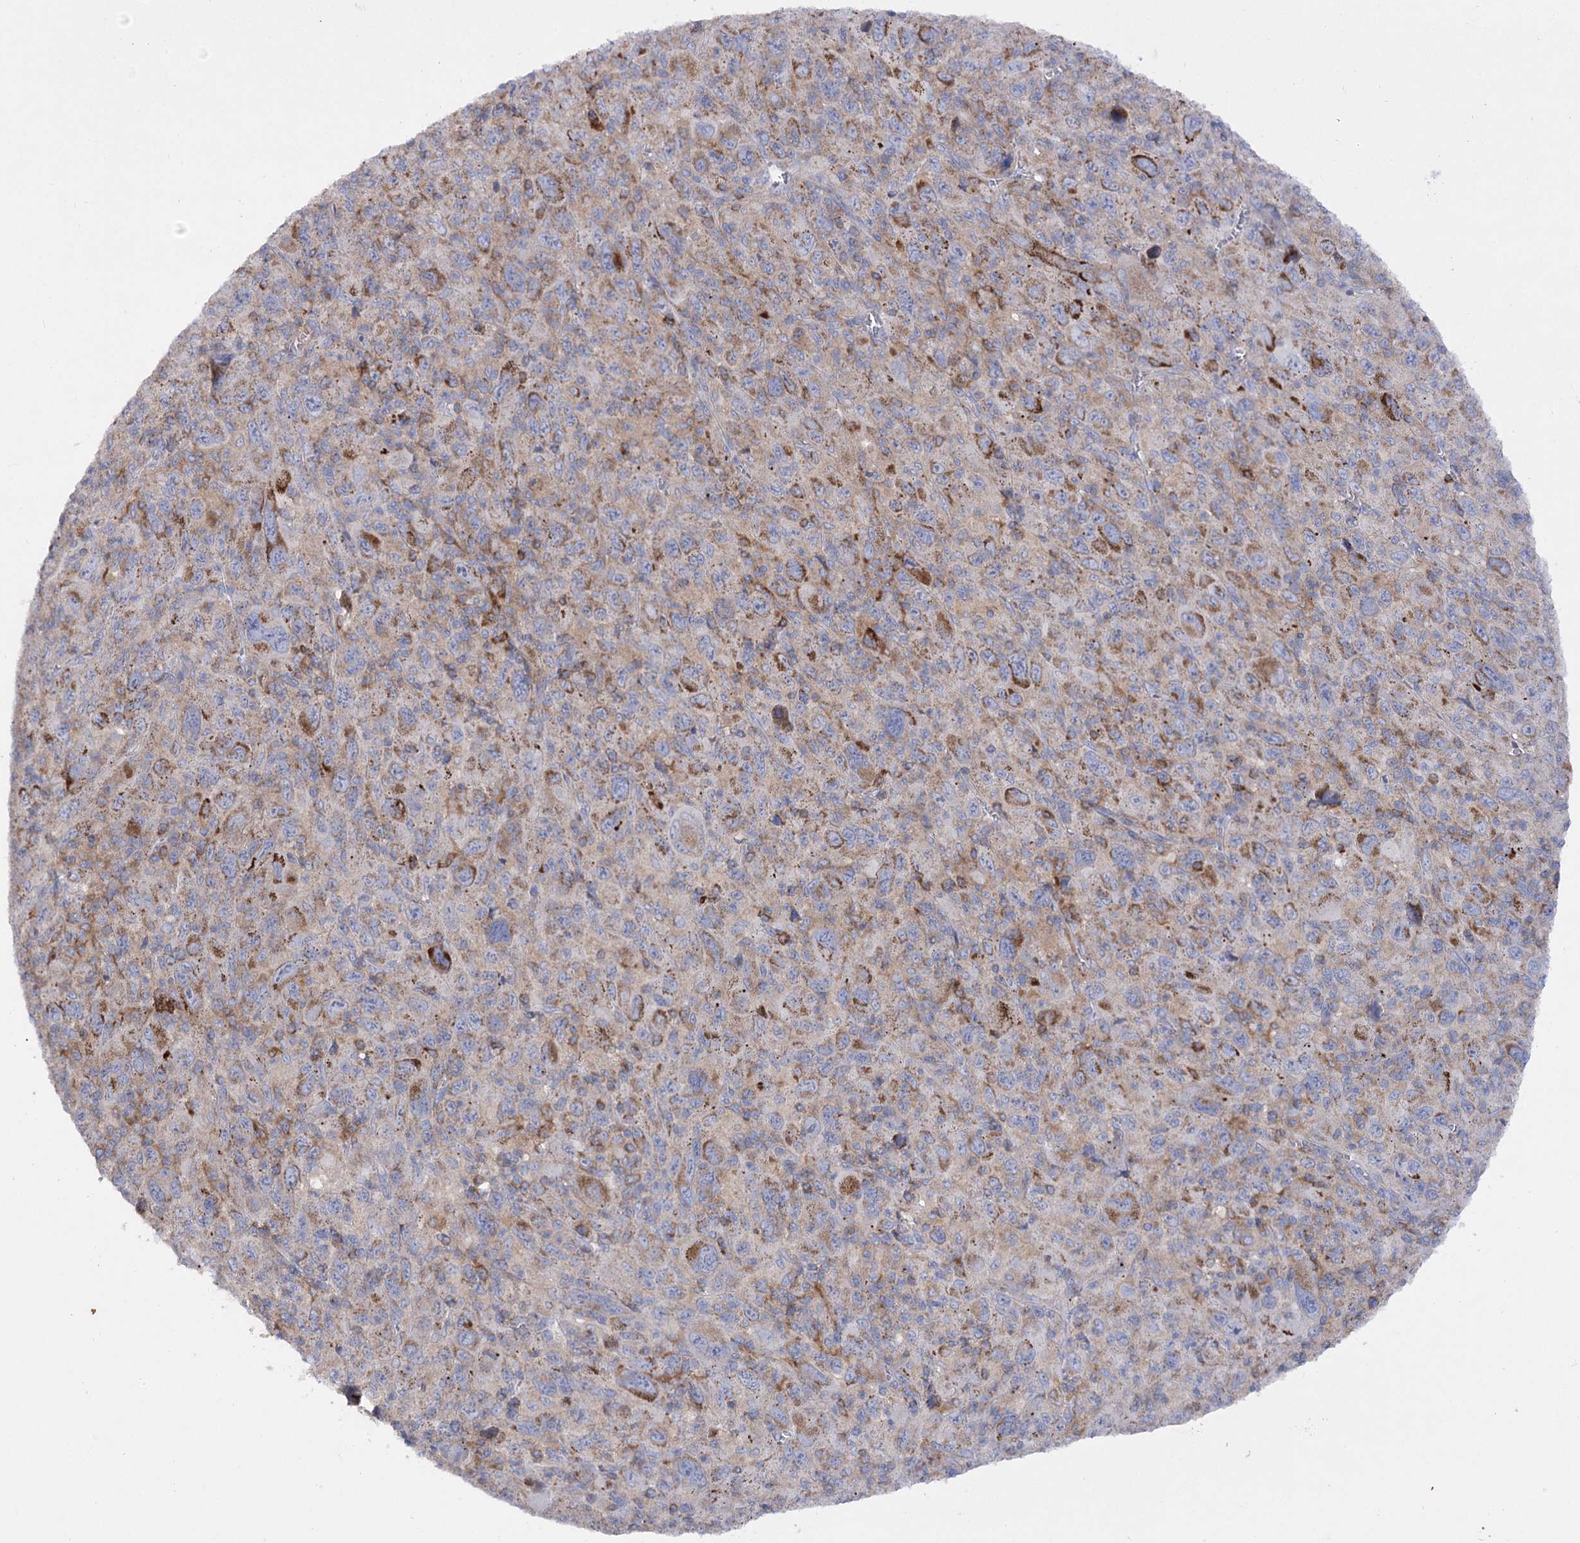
{"staining": {"intensity": "moderate", "quantity": ">75%", "location": "cytoplasmic/membranous"}, "tissue": "melanoma", "cell_type": "Tumor cells", "image_type": "cancer", "snomed": [{"axis": "morphology", "description": "Malignant melanoma, Metastatic site"}, {"axis": "topography", "description": "Skin"}], "caption": "Protein expression analysis of human malignant melanoma (metastatic site) reveals moderate cytoplasmic/membranous positivity in approximately >75% of tumor cells. (DAB = brown stain, brightfield microscopy at high magnification).", "gene": "COX15", "patient": {"sex": "female", "age": 56}}